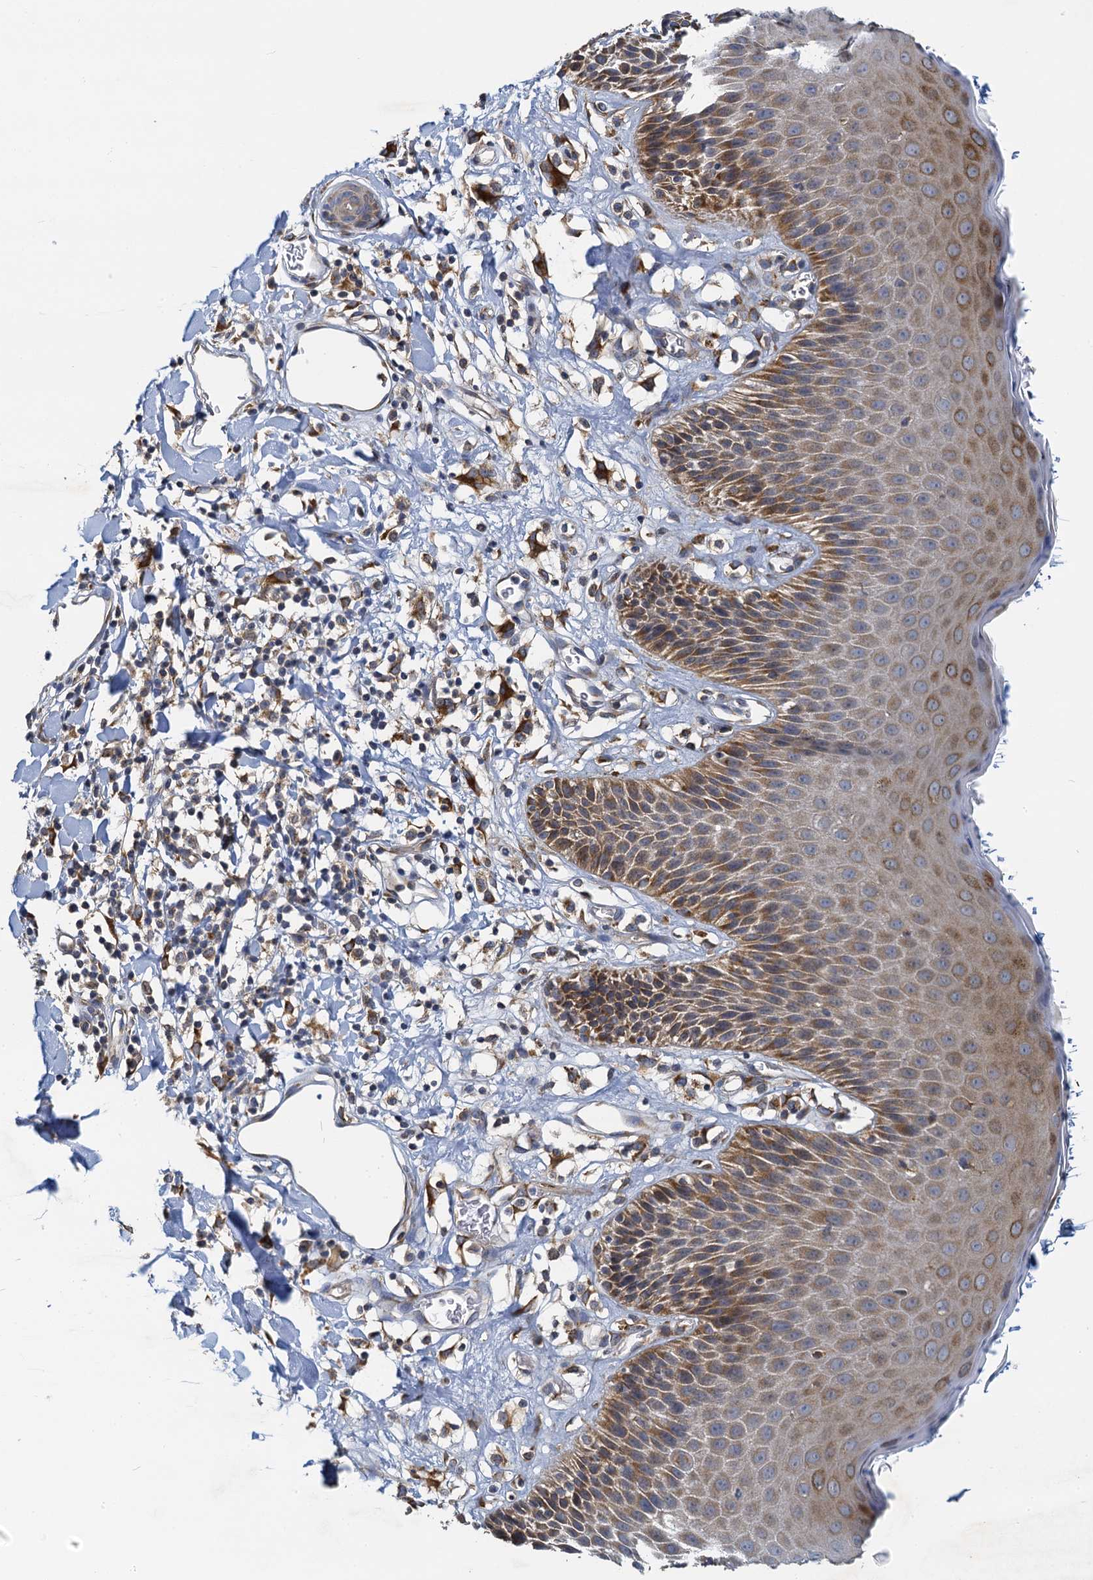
{"staining": {"intensity": "strong", "quantity": "25%-75%", "location": "cytoplasmic/membranous"}, "tissue": "skin", "cell_type": "Epidermal cells", "image_type": "normal", "snomed": [{"axis": "morphology", "description": "Normal tissue, NOS"}, {"axis": "topography", "description": "Vulva"}], "caption": "A brown stain labels strong cytoplasmic/membranous positivity of a protein in epidermal cells of benign skin.", "gene": "NKAPD1", "patient": {"sex": "female", "age": 68}}